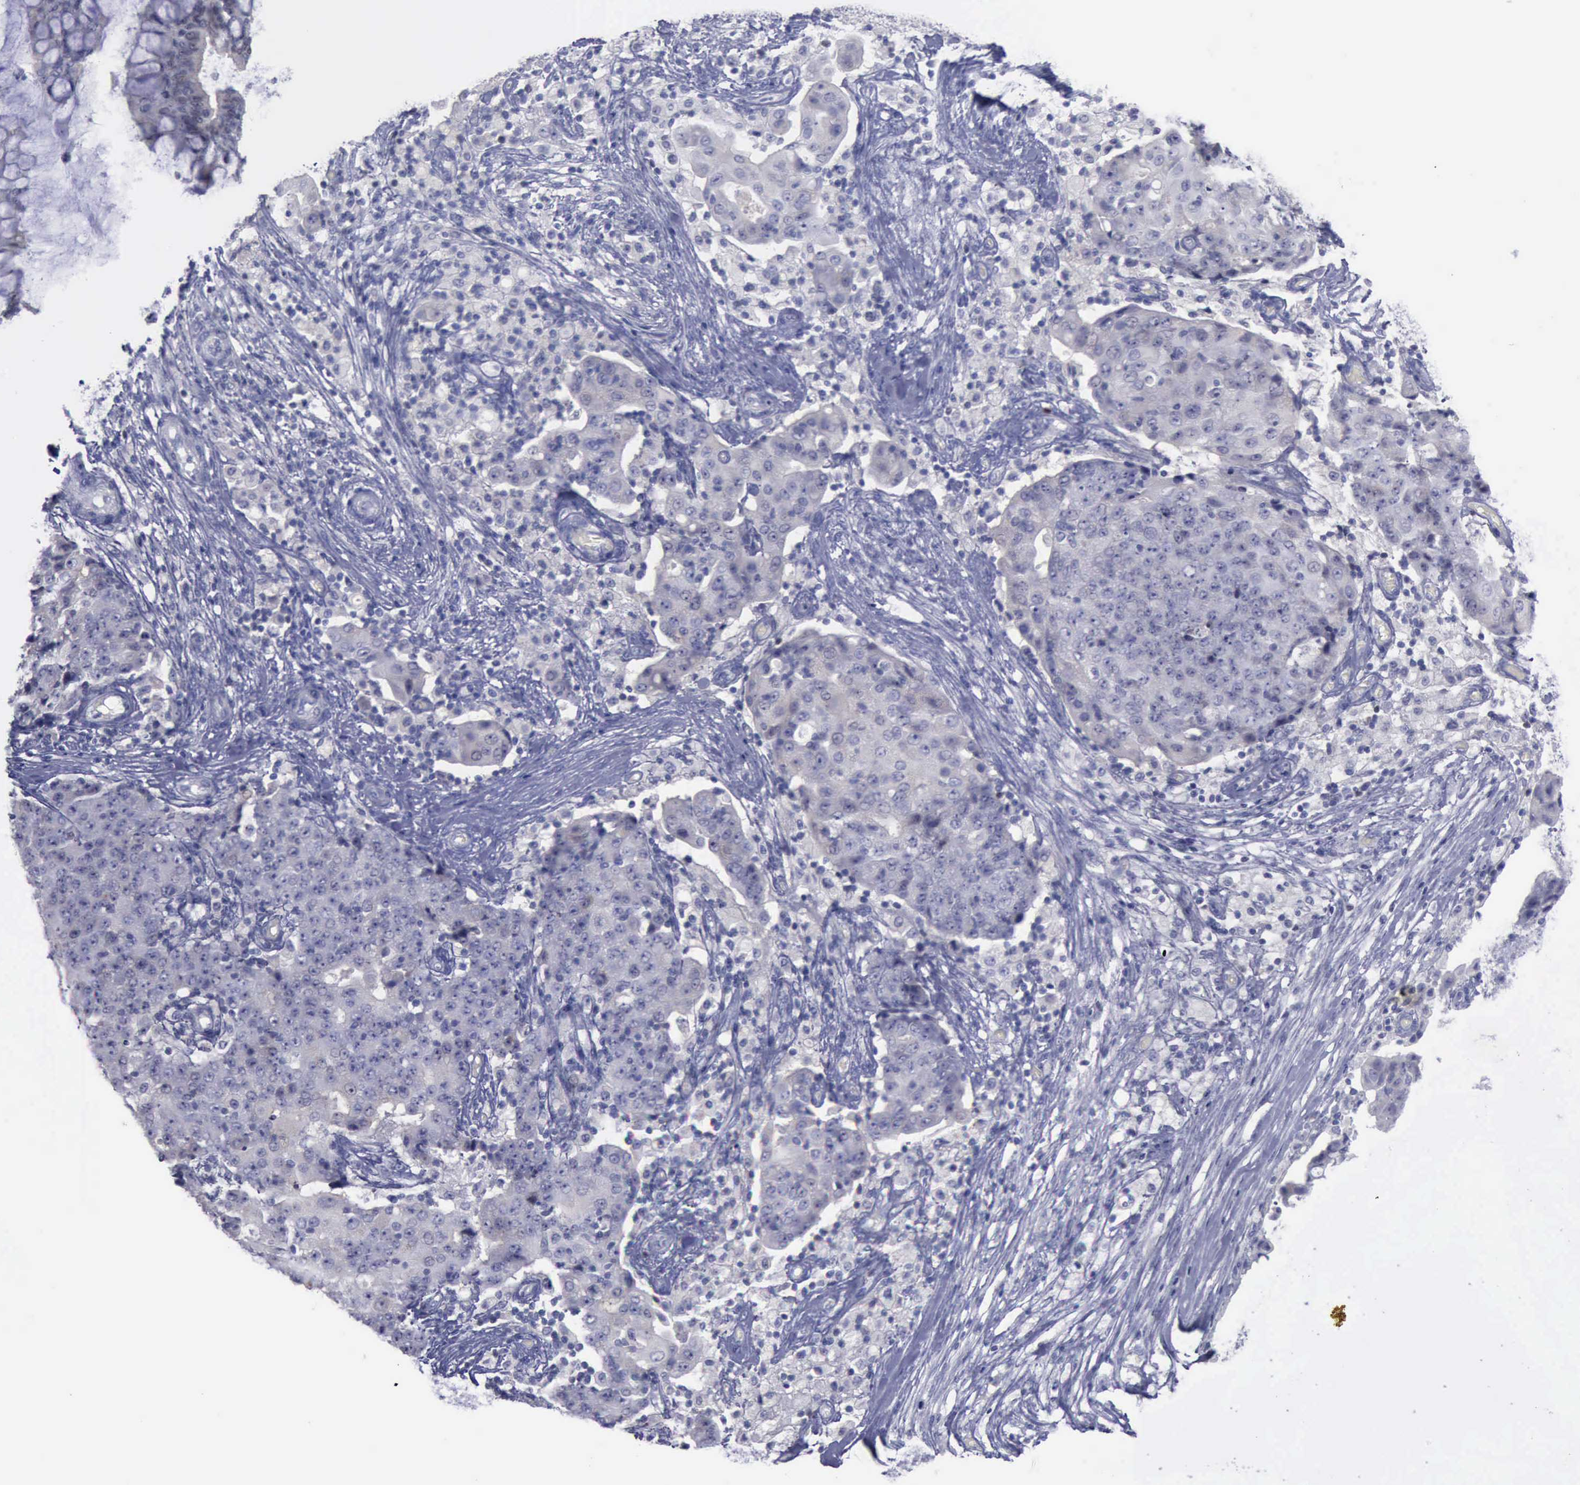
{"staining": {"intensity": "negative", "quantity": "none", "location": "none"}, "tissue": "ovarian cancer", "cell_type": "Tumor cells", "image_type": "cancer", "snomed": [{"axis": "morphology", "description": "Carcinoma, endometroid"}, {"axis": "topography", "description": "Ovary"}], "caption": "Immunohistochemistry of human ovarian cancer displays no expression in tumor cells.", "gene": "SATB2", "patient": {"sex": "female", "age": 42}}